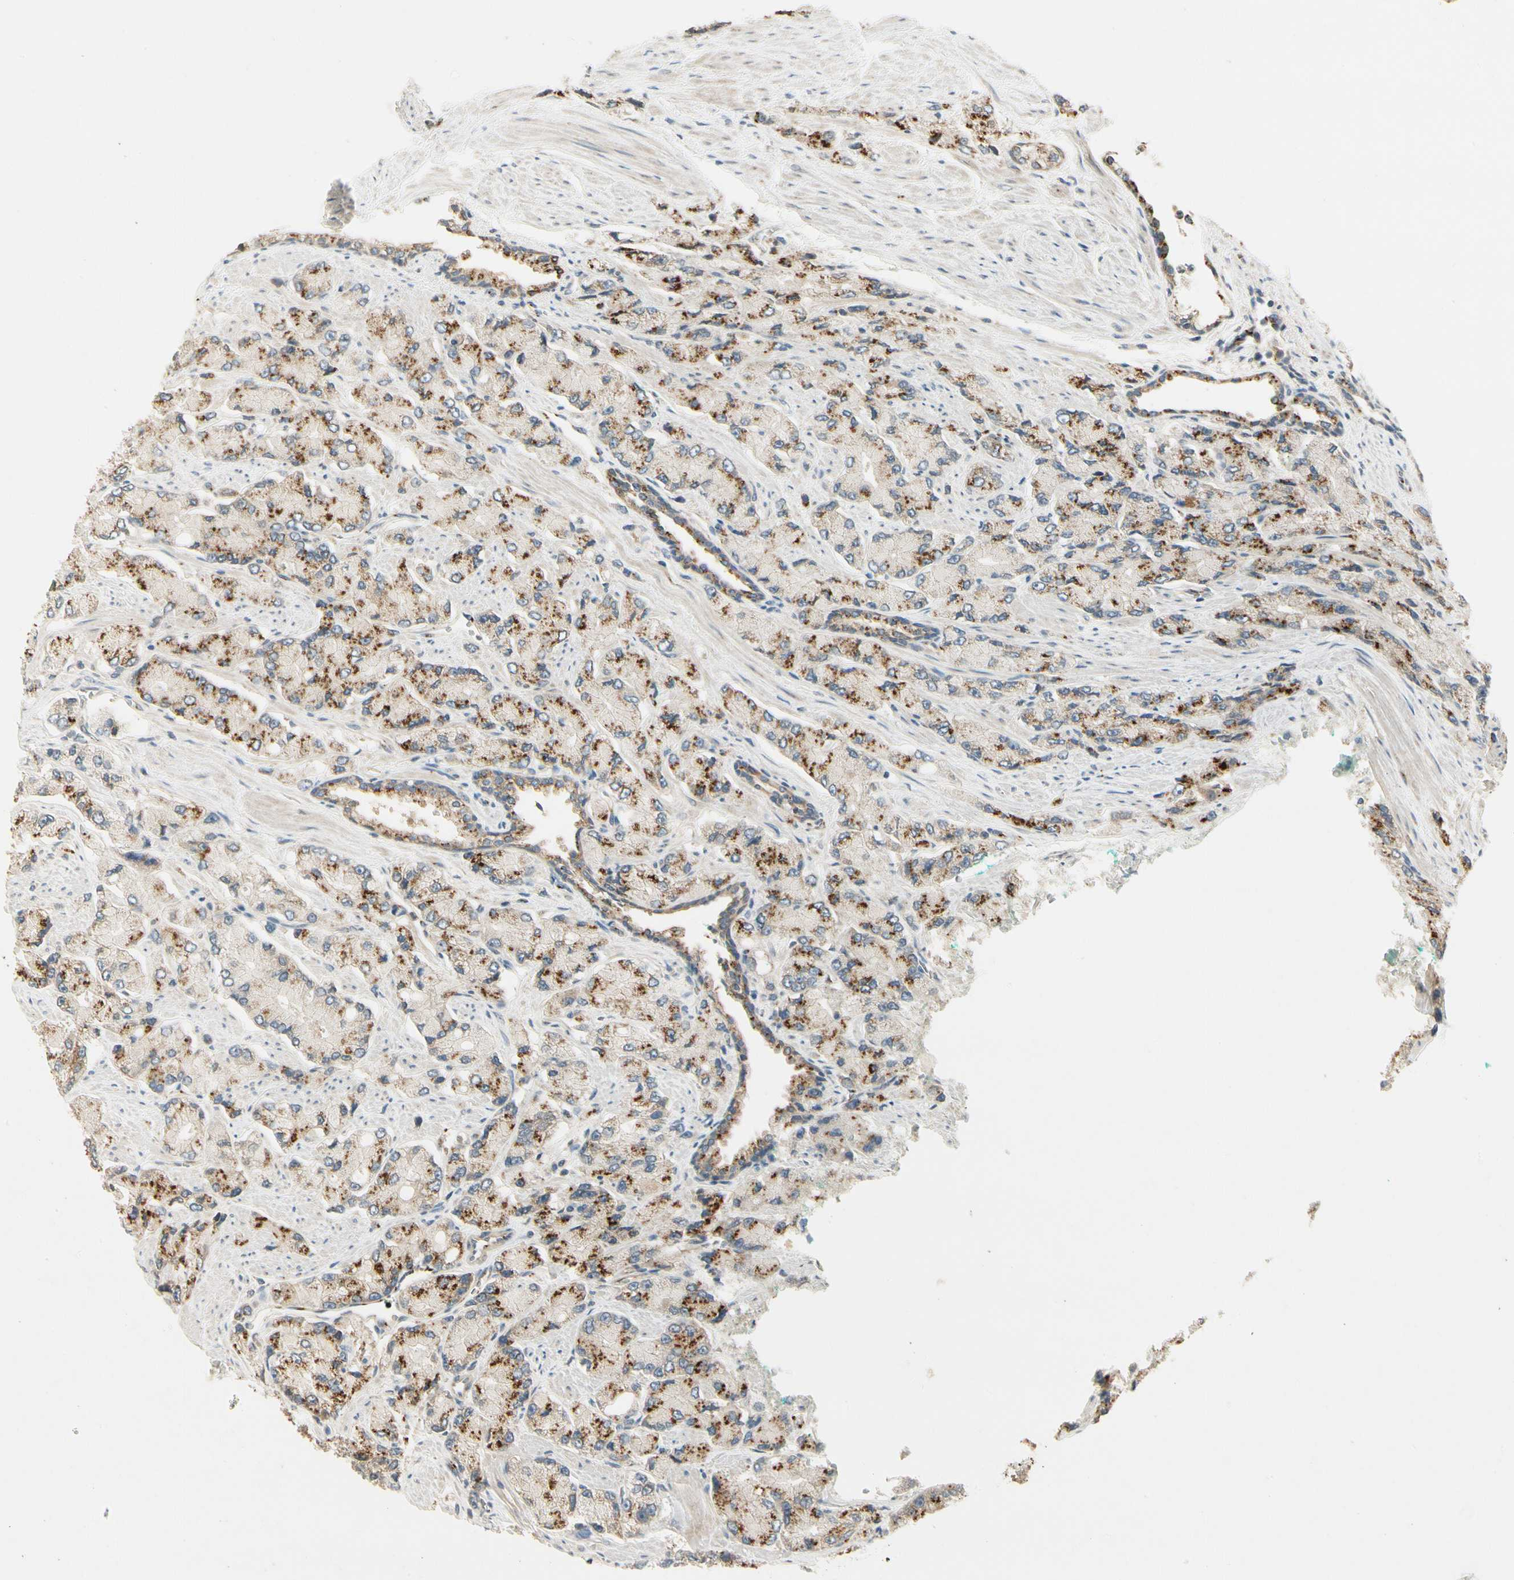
{"staining": {"intensity": "strong", "quantity": ">75%", "location": "cytoplasmic/membranous"}, "tissue": "prostate cancer", "cell_type": "Tumor cells", "image_type": "cancer", "snomed": [{"axis": "morphology", "description": "Adenocarcinoma, High grade"}, {"axis": "topography", "description": "Prostate"}], "caption": "Immunohistochemical staining of human high-grade adenocarcinoma (prostate) displays high levels of strong cytoplasmic/membranous staining in approximately >75% of tumor cells.", "gene": "MANSC1", "patient": {"sex": "male", "age": 58}}